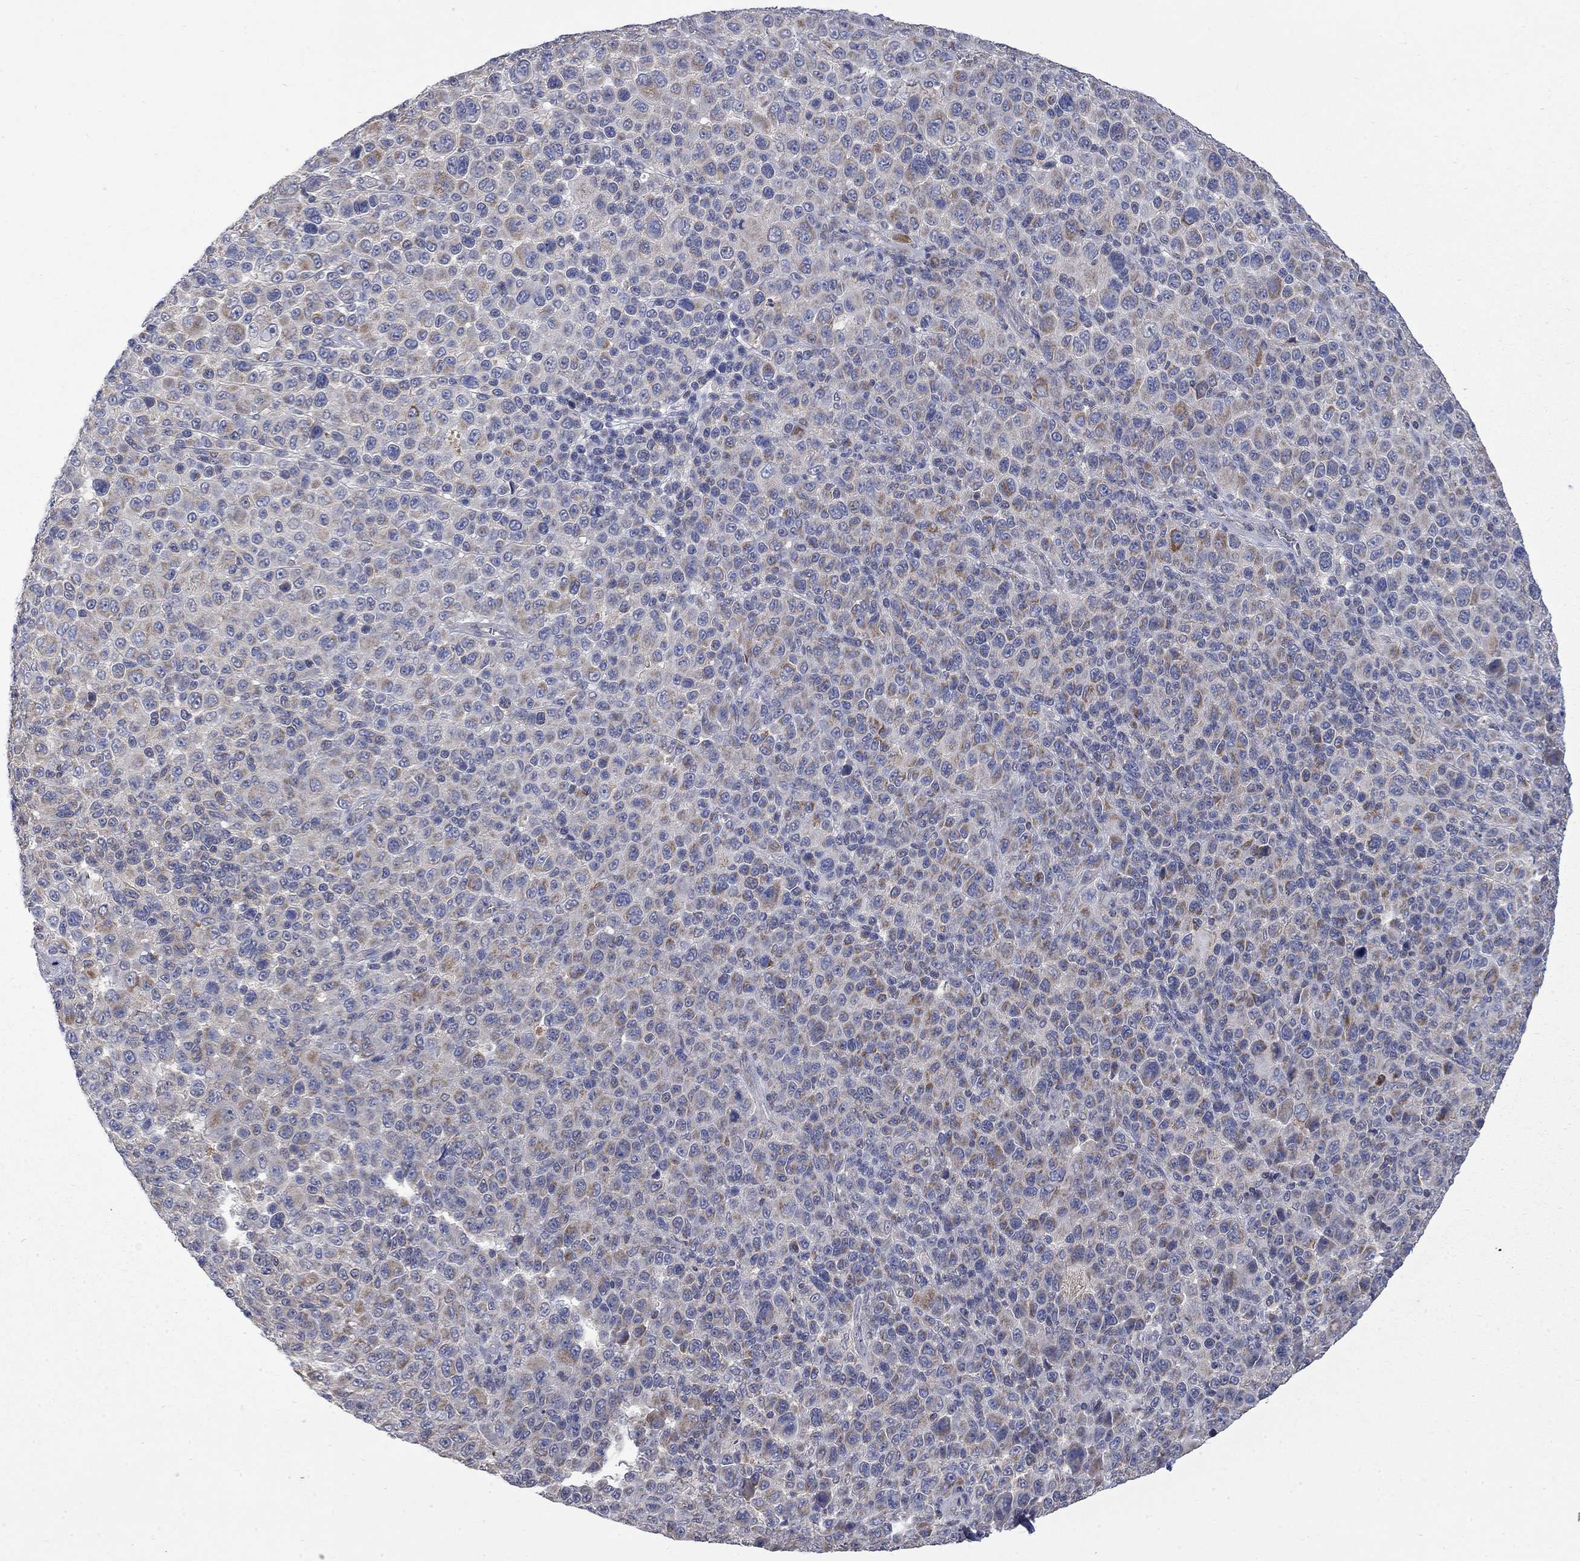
{"staining": {"intensity": "moderate", "quantity": "<25%", "location": "cytoplasmic/membranous"}, "tissue": "melanoma", "cell_type": "Tumor cells", "image_type": "cancer", "snomed": [{"axis": "morphology", "description": "Malignant melanoma, NOS"}, {"axis": "topography", "description": "Skin"}], "caption": "Approximately <25% of tumor cells in human melanoma show moderate cytoplasmic/membranous protein staining as visualized by brown immunohistochemical staining.", "gene": "HSPA12A", "patient": {"sex": "female", "age": 57}}